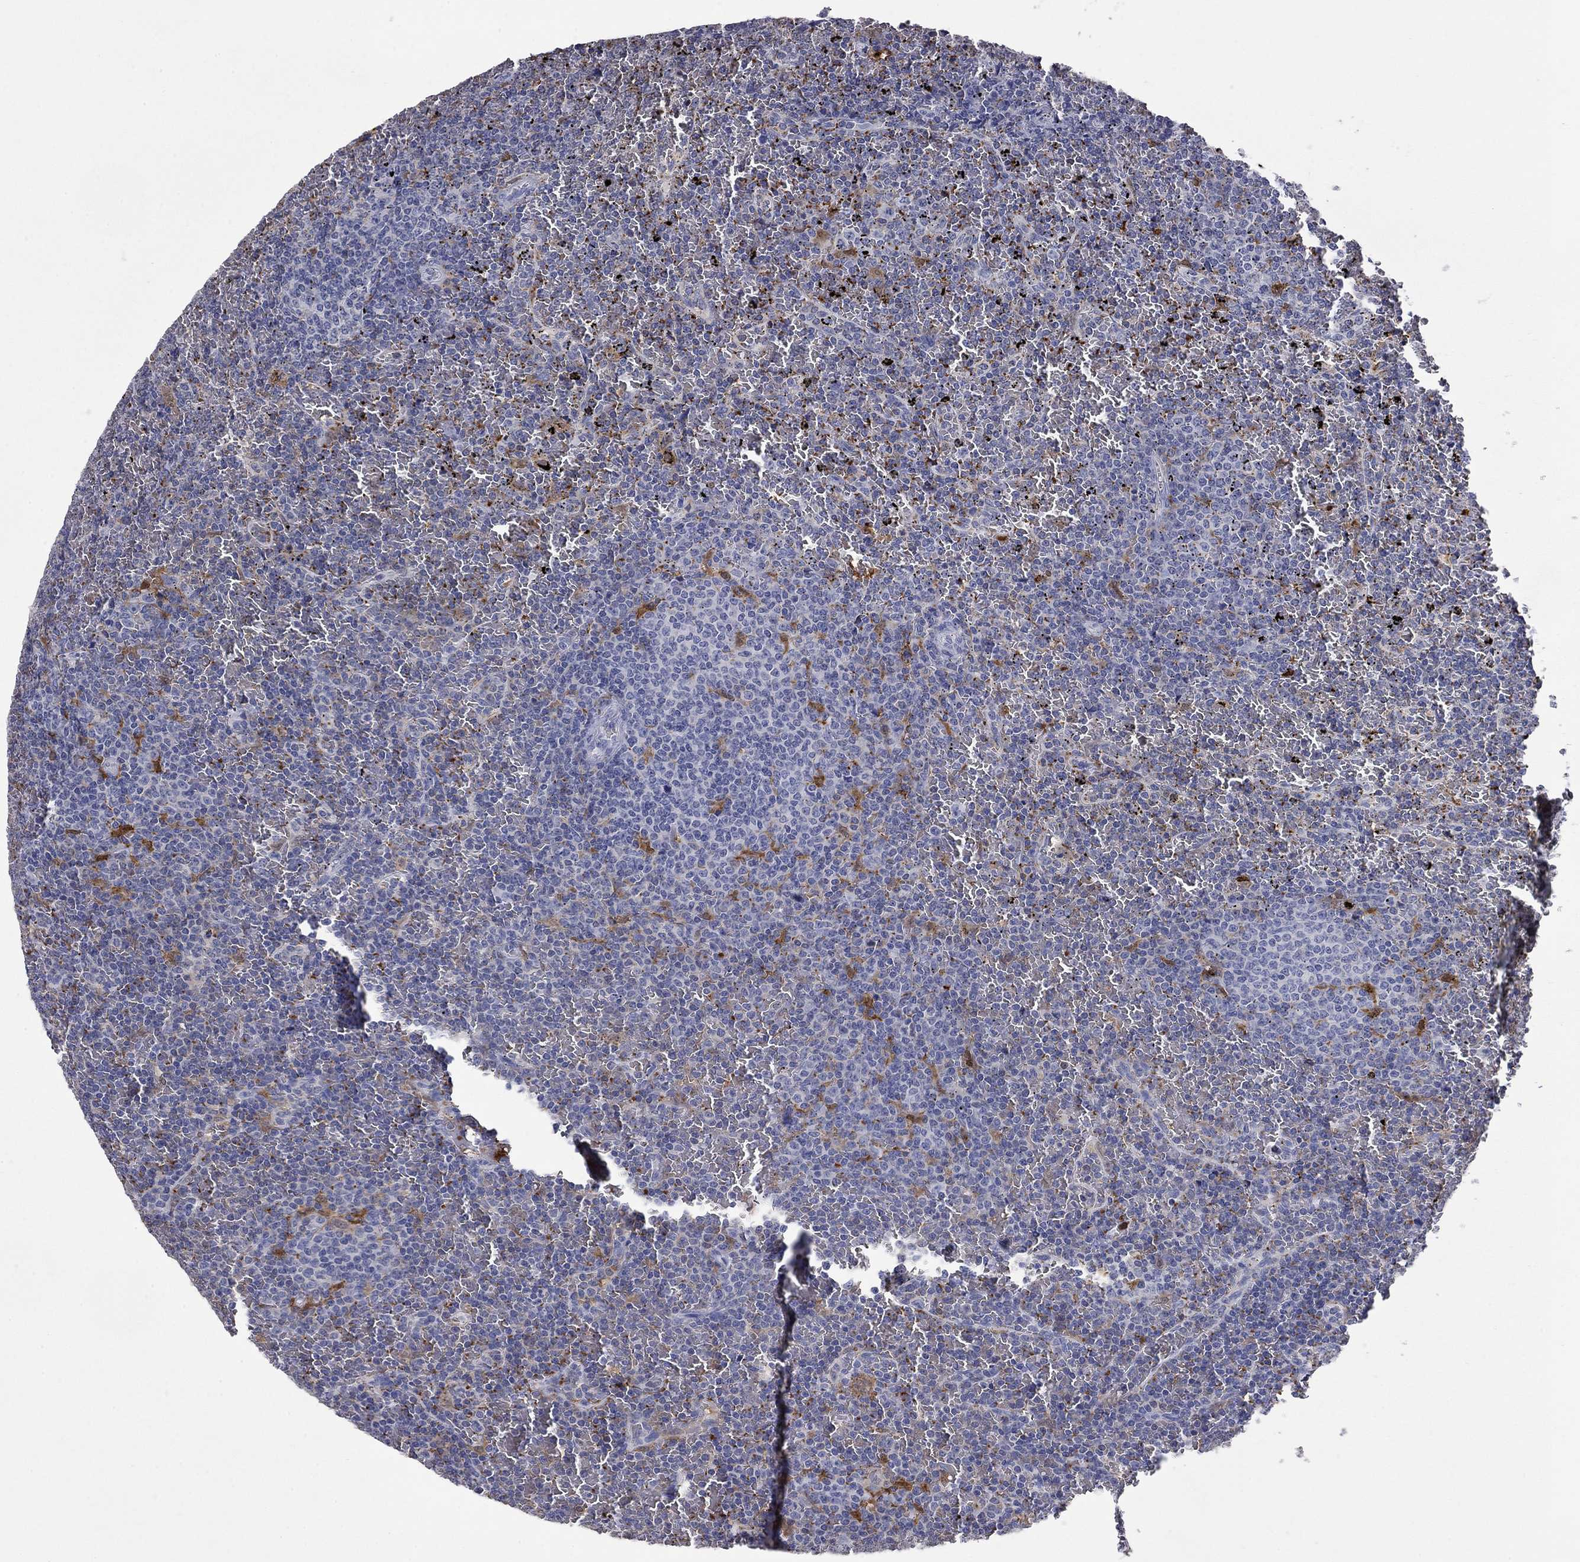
{"staining": {"intensity": "moderate", "quantity": "25%-75%", "location": "cytoplasmic/membranous"}, "tissue": "lymphoma", "cell_type": "Tumor cells", "image_type": "cancer", "snomed": [{"axis": "morphology", "description": "Malignant lymphoma, non-Hodgkin's type, Low grade"}, {"axis": "topography", "description": "Spleen"}], "caption": "A medium amount of moderate cytoplasmic/membranous expression is appreciated in approximately 25%-75% of tumor cells in lymphoma tissue.", "gene": "PLEK", "patient": {"sex": "female", "age": 77}}